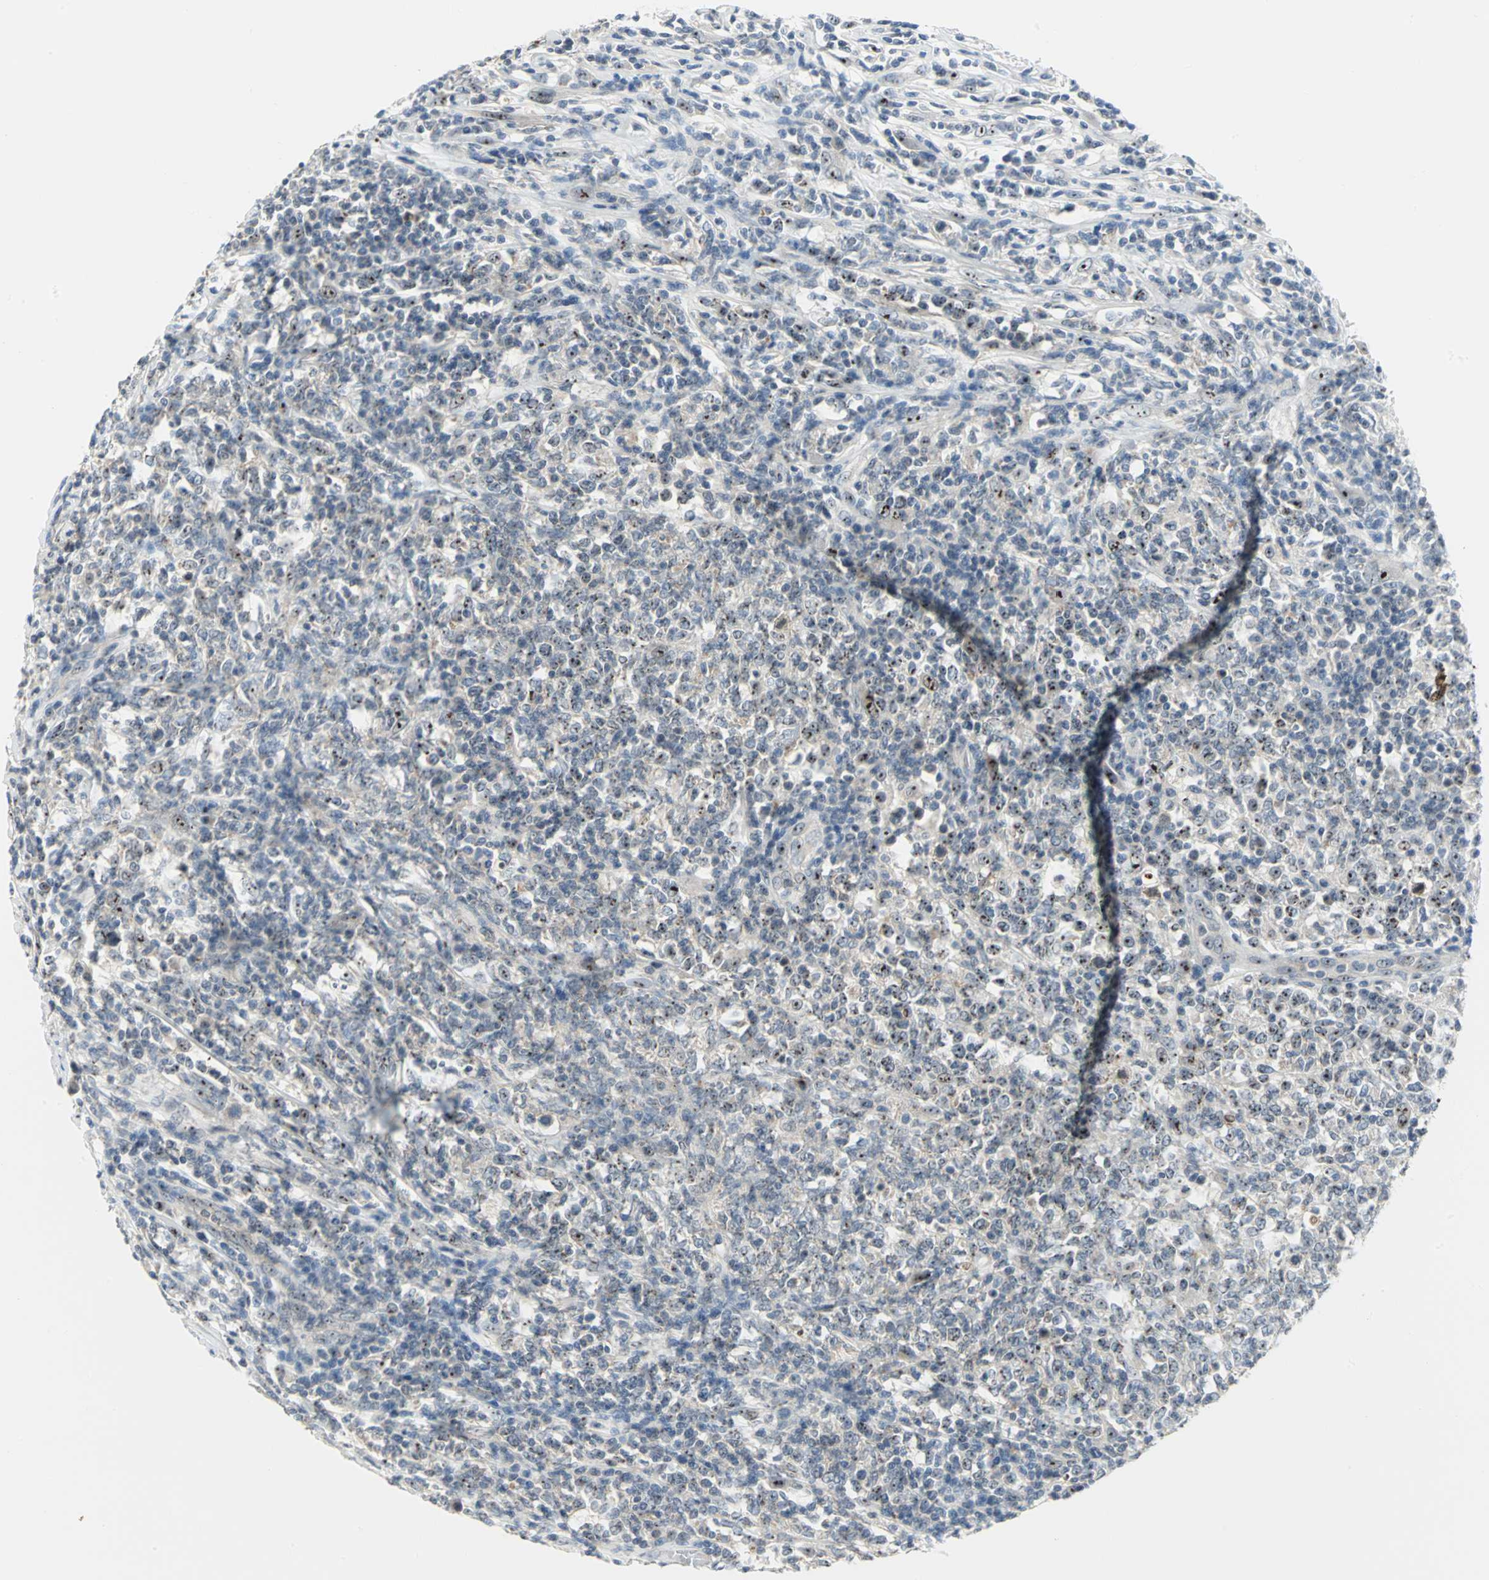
{"staining": {"intensity": "moderate", "quantity": ">75%", "location": "nuclear"}, "tissue": "lymphoma", "cell_type": "Tumor cells", "image_type": "cancer", "snomed": [{"axis": "morphology", "description": "Malignant lymphoma, non-Hodgkin's type, High grade"}, {"axis": "topography", "description": "Lymph node"}], "caption": "About >75% of tumor cells in human lymphoma demonstrate moderate nuclear protein positivity as visualized by brown immunohistochemical staining.", "gene": "MYBBP1A", "patient": {"sex": "female", "age": 84}}